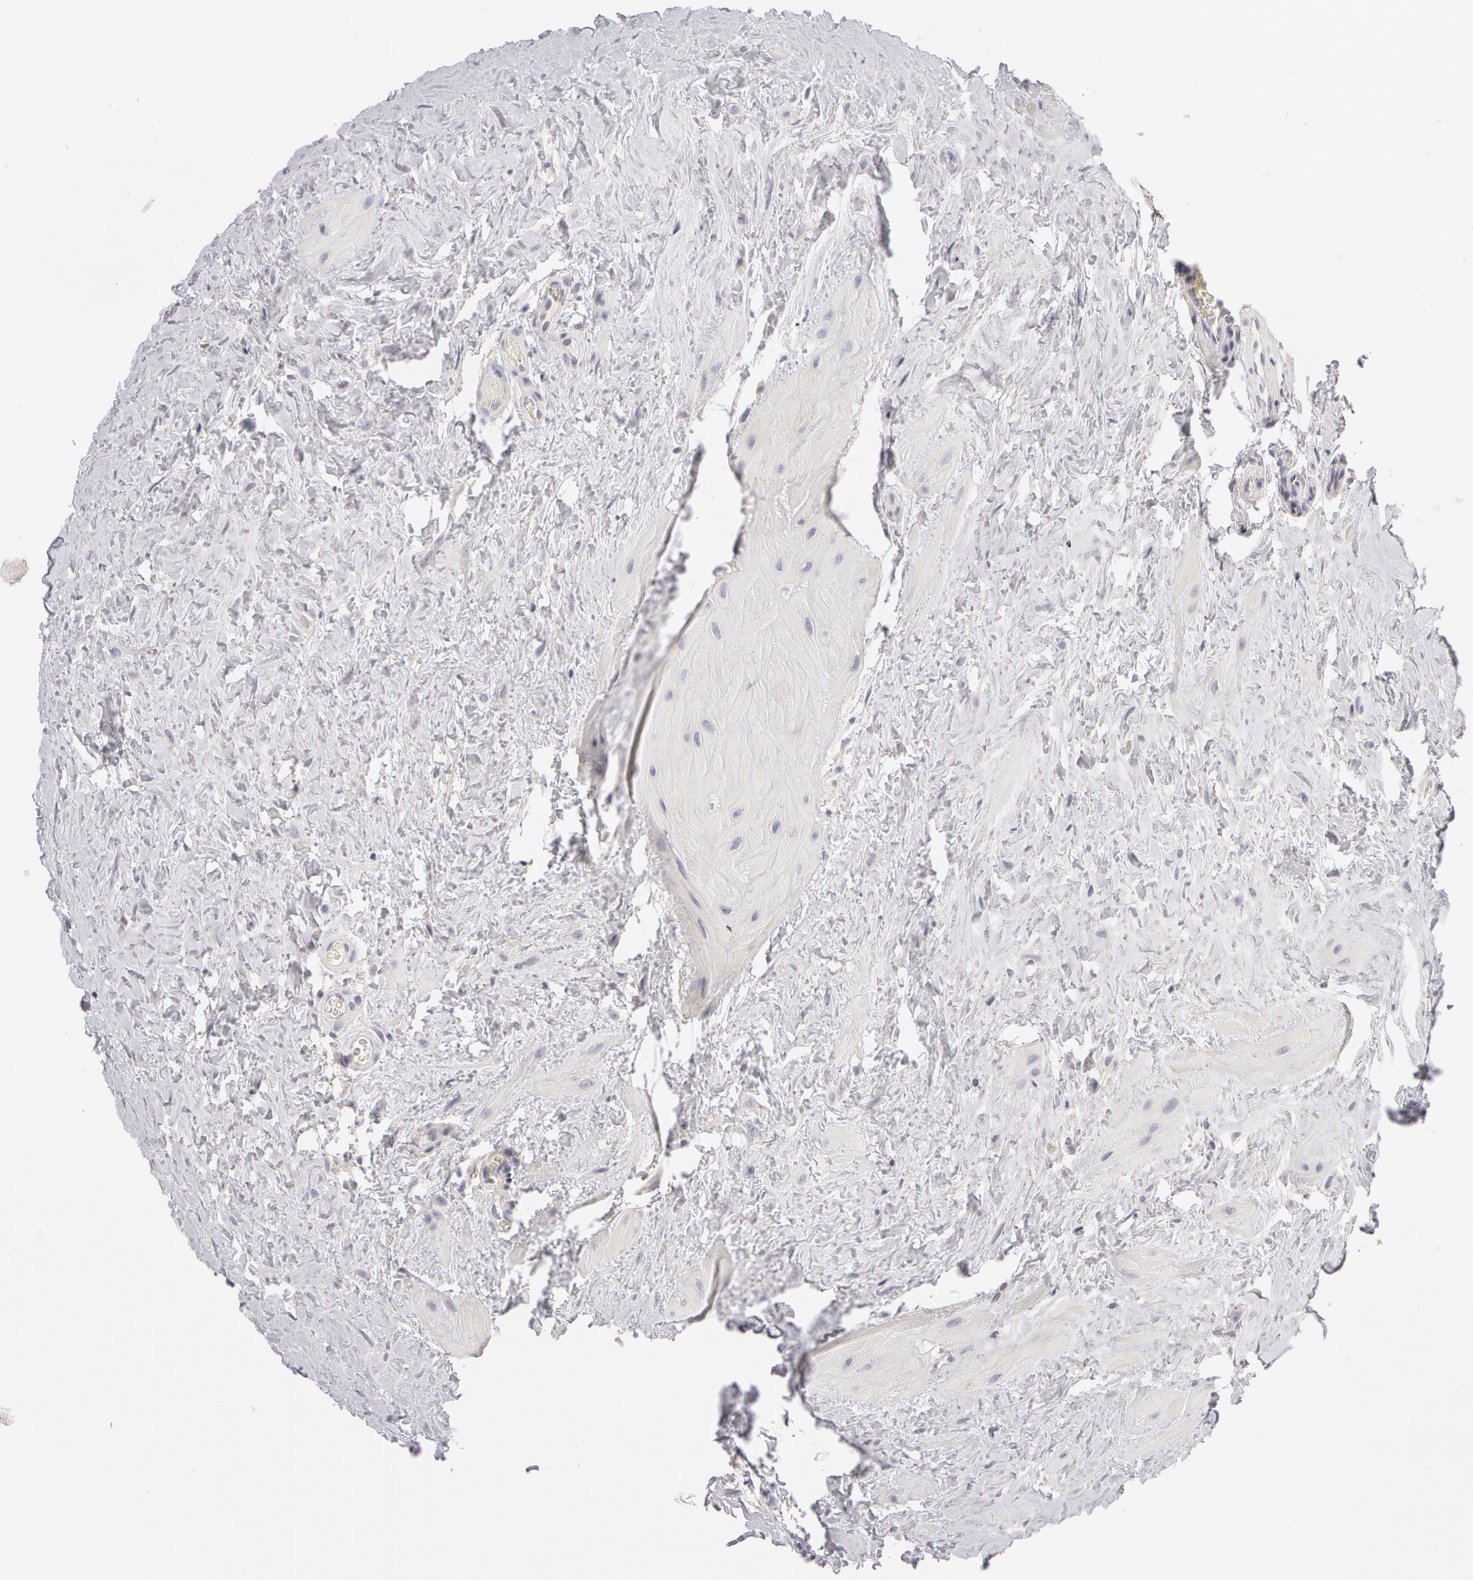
{"staining": {"intensity": "negative", "quantity": "none", "location": "none"}, "tissue": "epididymis", "cell_type": "Glandular cells", "image_type": "normal", "snomed": [{"axis": "morphology", "description": "Normal tissue, NOS"}, {"axis": "topography", "description": "Epididymis"}], "caption": "A high-resolution histopathology image shows immunohistochemistry (IHC) staining of normal epididymis, which exhibits no significant positivity in glandular cells. The staining is performed using DAB brown chromogen with nuclei counter-stained in using hematoxylin.", "gene": "ABCB1", "patient": {"sex": "male", "age": 23}}